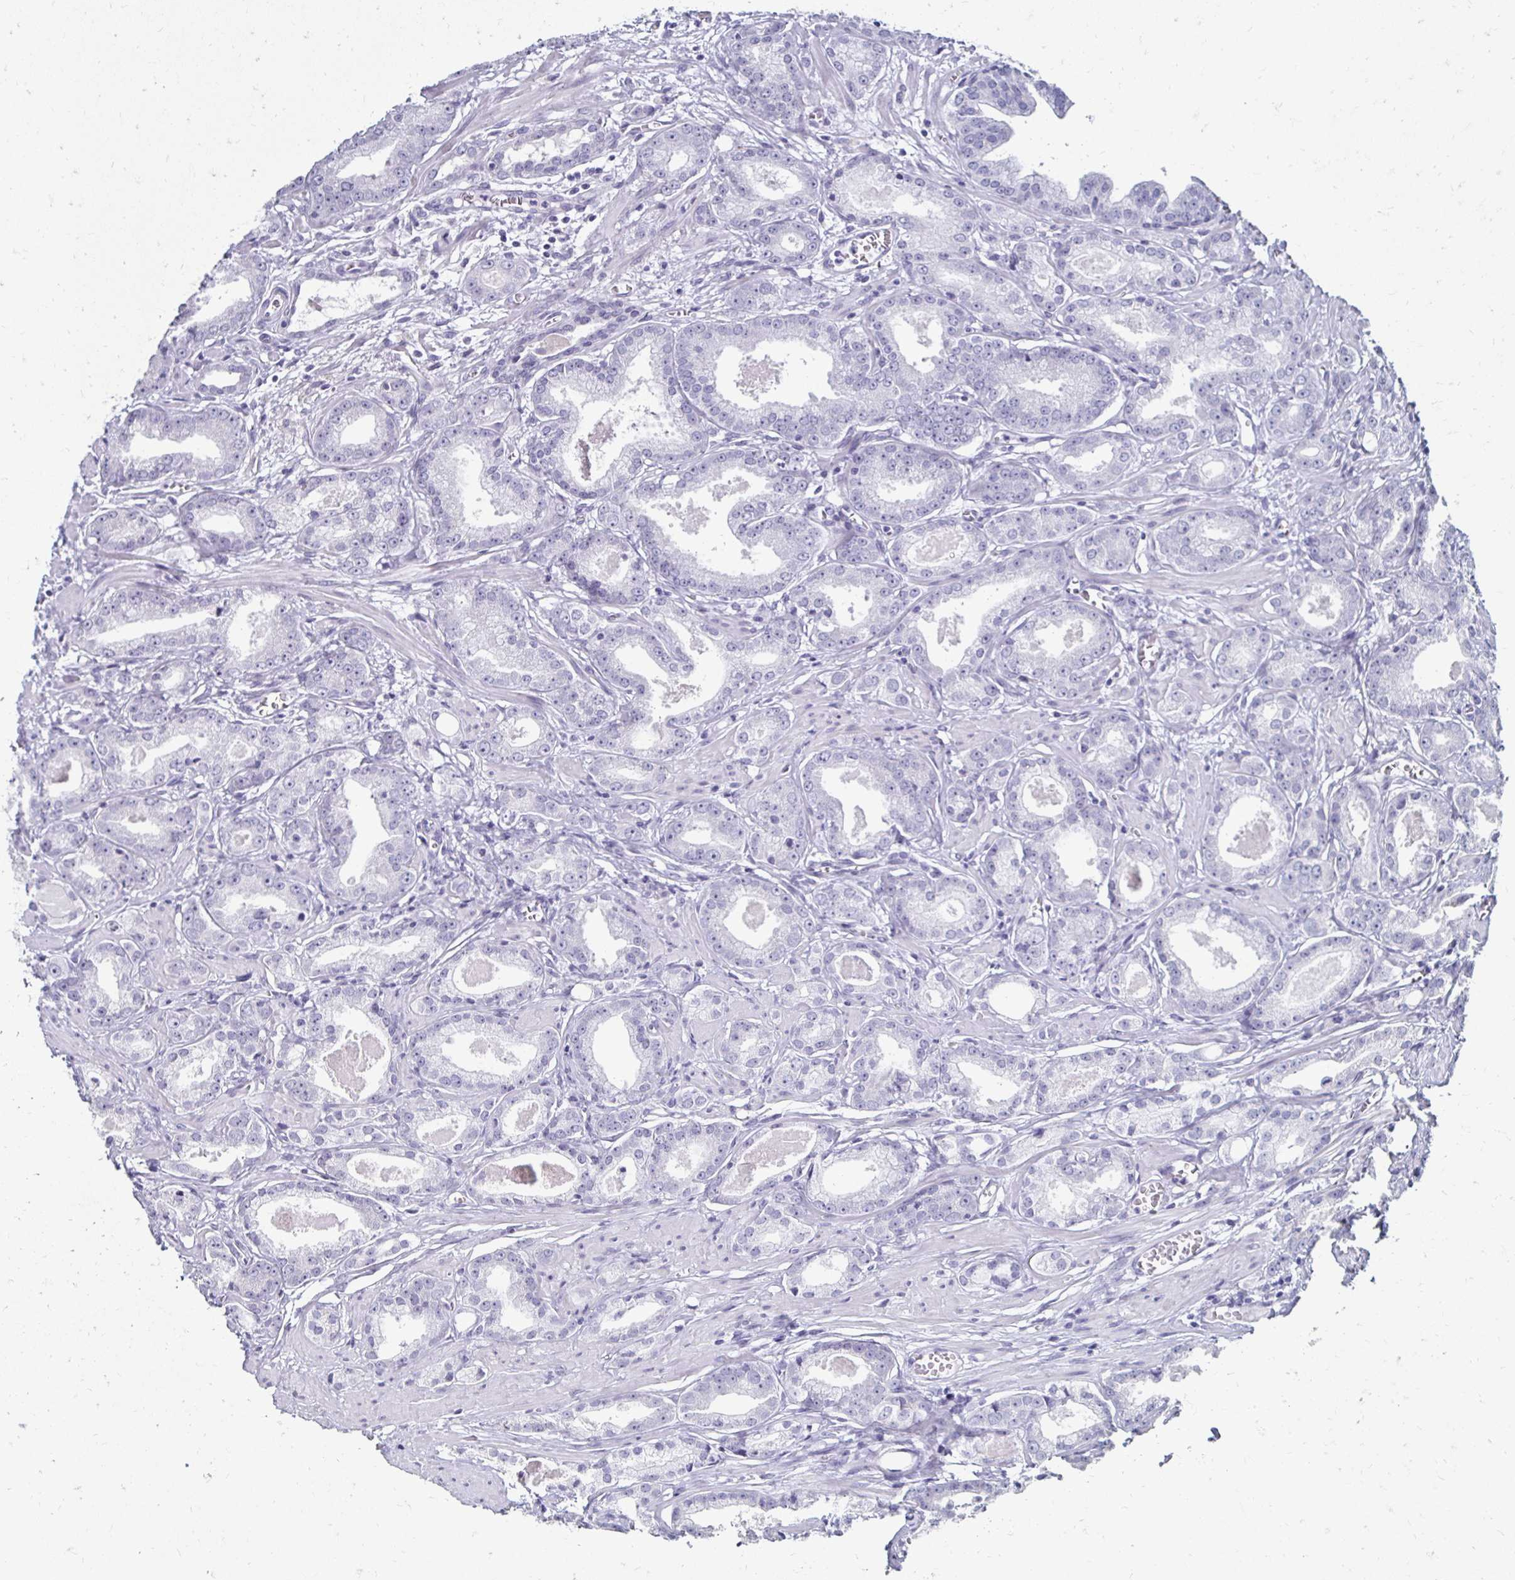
{"staining": {"intensity": "negative", "quantity": "none", "location": "none"}, "tissue": "prostate cancer", "cell_type": "Tumor cells", "image_type": "cancer", "snomed": [{"axis": "morphology", "description": "Adenocarcinoma, NOS"}, {"axis": "morphology", "description": "Adenocarcinoma, Low grade"}, {"axis": "topography", "description": "Prostate"}], "caption": "Protein analysis of prostate cancer displays no significant expression in tumor cells. Brightfield microscopy of immunohistochemistry stained with DAB (3,3'-diaminobenzidine) (brown) and hematoxylin (blue), captured at high magnification.", "gene": "TOMM34", "patient": {"sex": "male", "age": 64}}